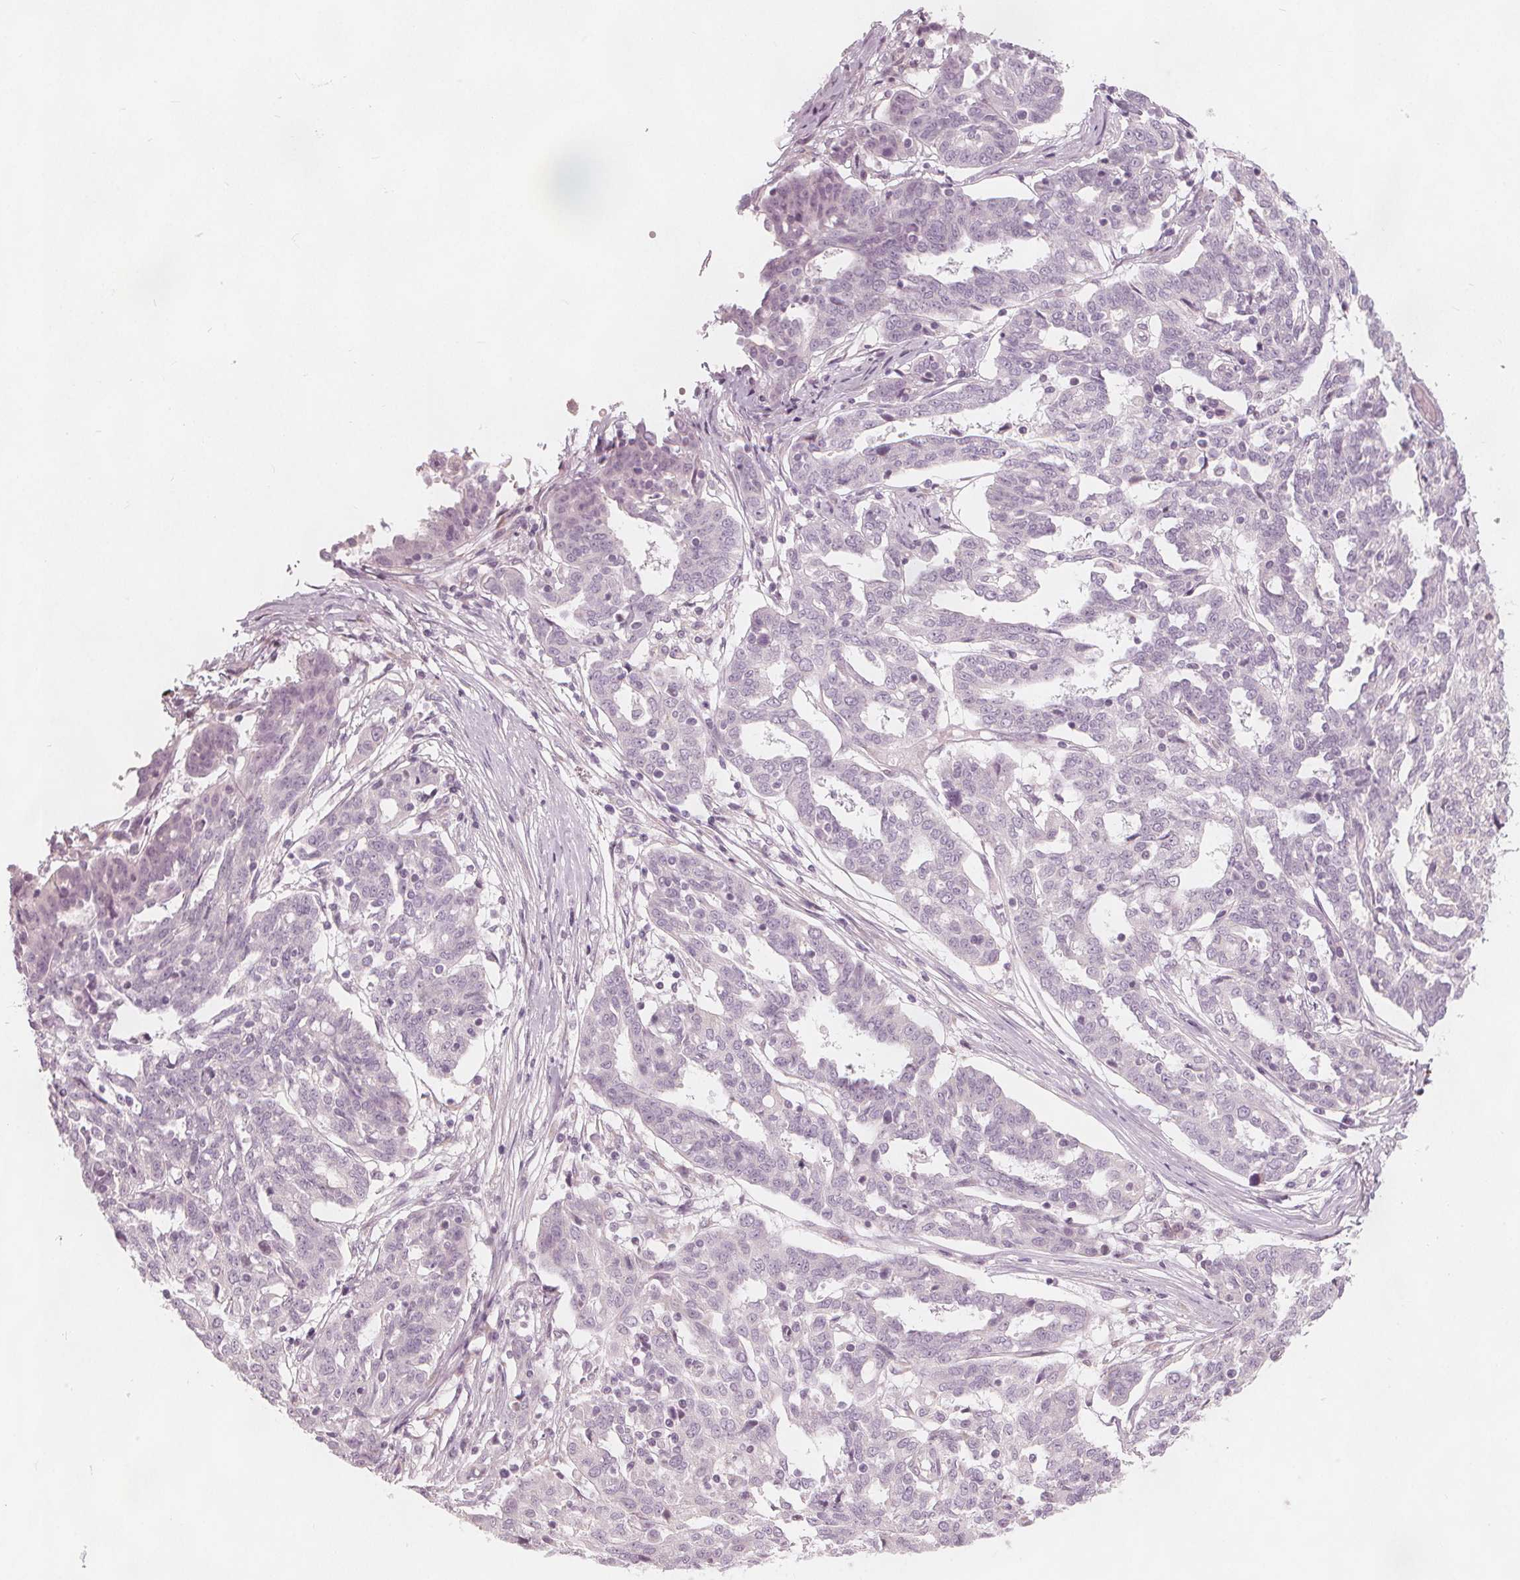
{"staining": {"intensity": "negative", "quantity": "none", "location": "none"}, "tissue": "ovarian cancer", "cell_type": "Tumor cells", "image_type": "cancer", "snomed": [{"axis": "morphology", "description": "Cystadenocarcinoma, serous, NOS"}, {"axis": "topography", "description": "Ovary"}], "caption": "Immunohistochemistry (IHC) histopathology image of human ovarian cancer stained for a protein (brown), which reveals no staining in tumor cells.", "gene": "BRSK1", "patient": {"sex": "female", "age": 67}}